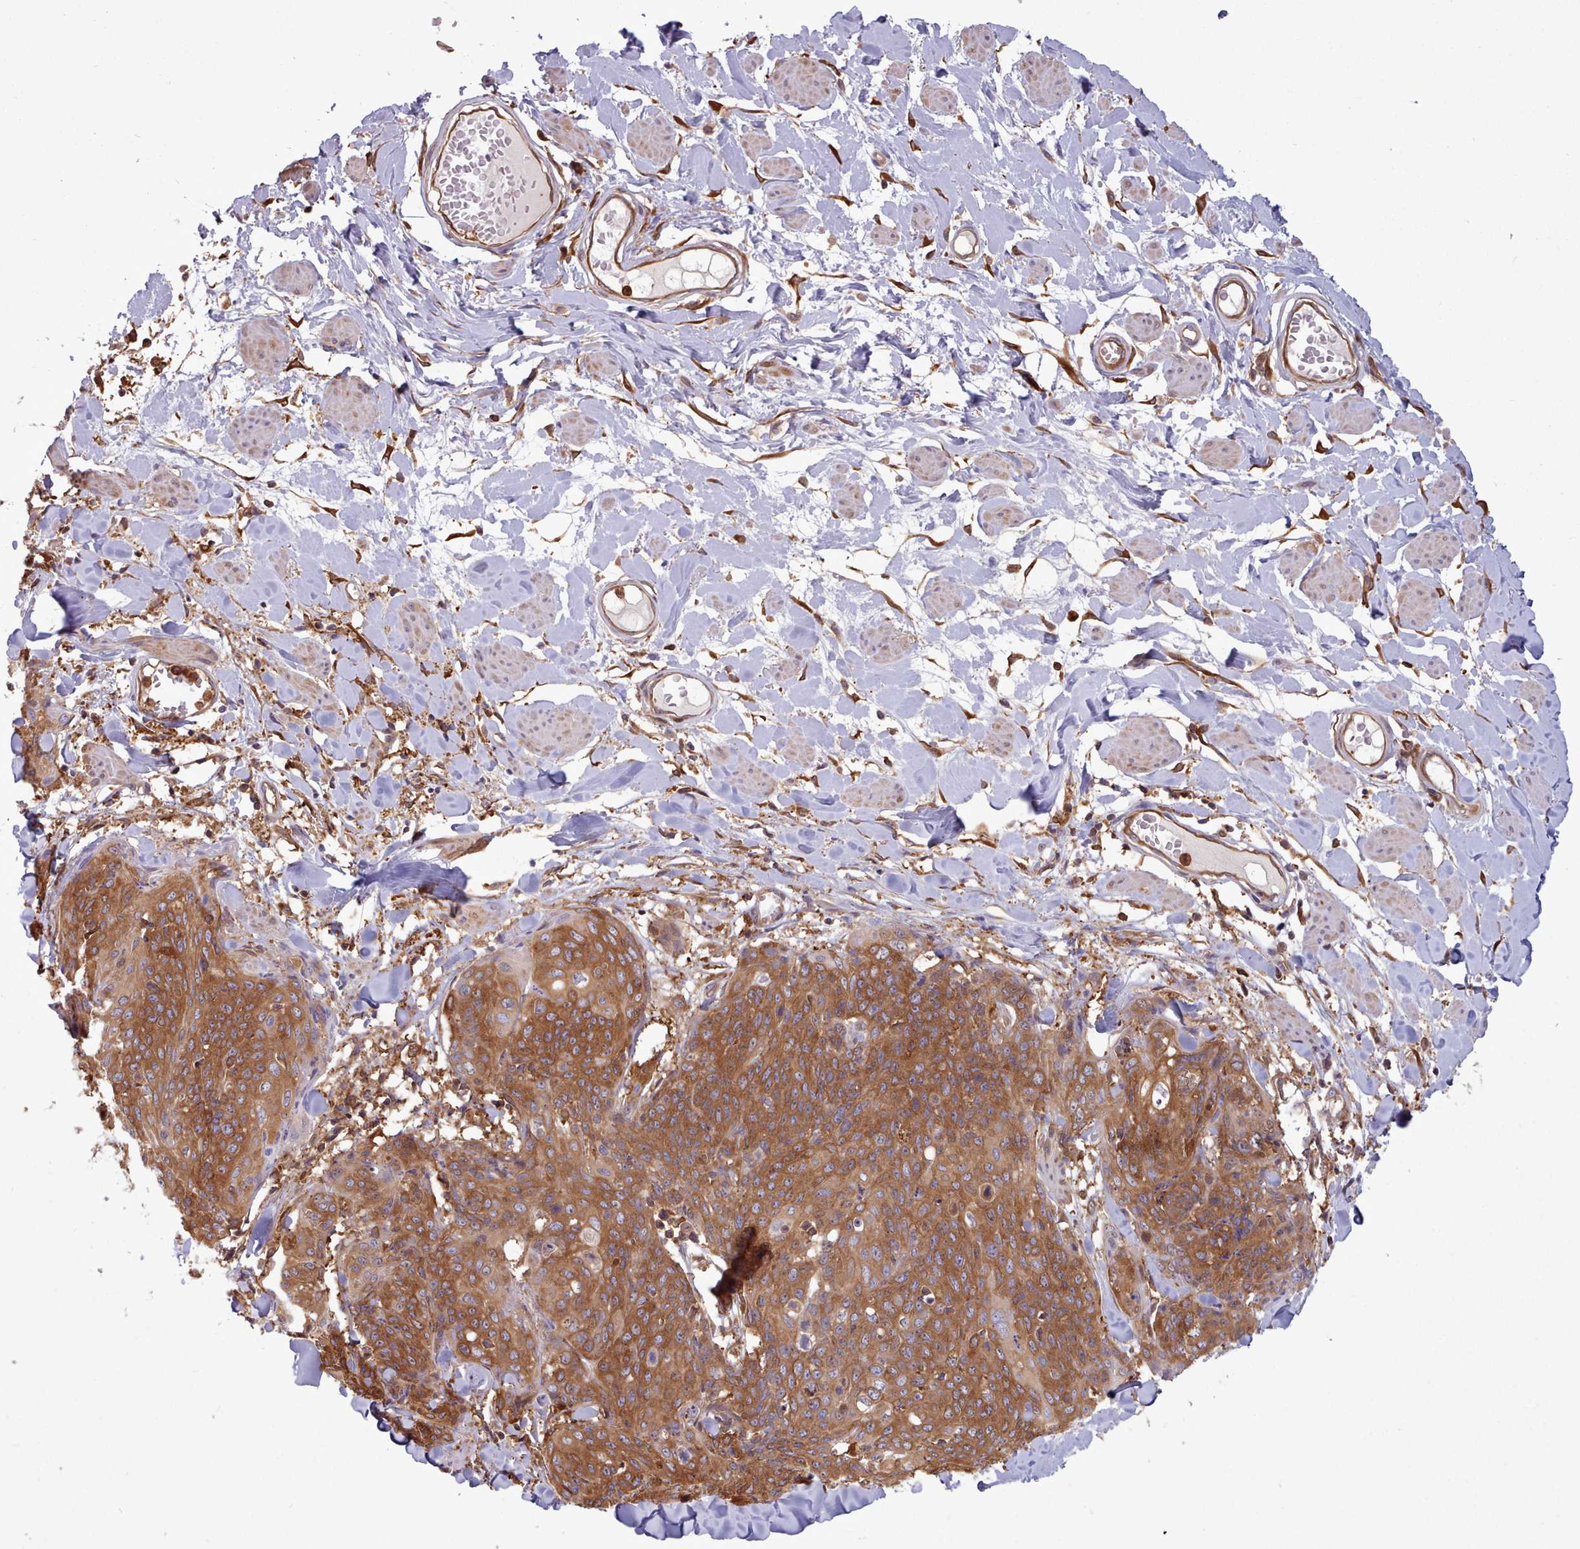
{"staining": {"intensity": "moderate", "quantity": ">75%", "location": "cytoplasmic/membranous"}, "tissue": "skin cancer", "cell_type": "Tumor cells", "image_type": "cancer", "snomed": [{"axis": "morphology", "description": "Squamous cell carcinoma, NOS"}, {"axis": "topography", "description": "Skin"}, {"axis": "topography", "description": "Vulva"}], "caption": "Immunohistochemistry of human skin squamous cell carcinoma demonstrates medium levels of moderate cytoplasmic/membranous positivity in about >75% of tumor cells. The staining was performed using DAB to visualize the protein expression in brown, while the nuclei were stained in blue with hematoxylin (Magnification: 20x).", "gene": "SLC4A9", "patient": {"sex": "female", "age": 85}}